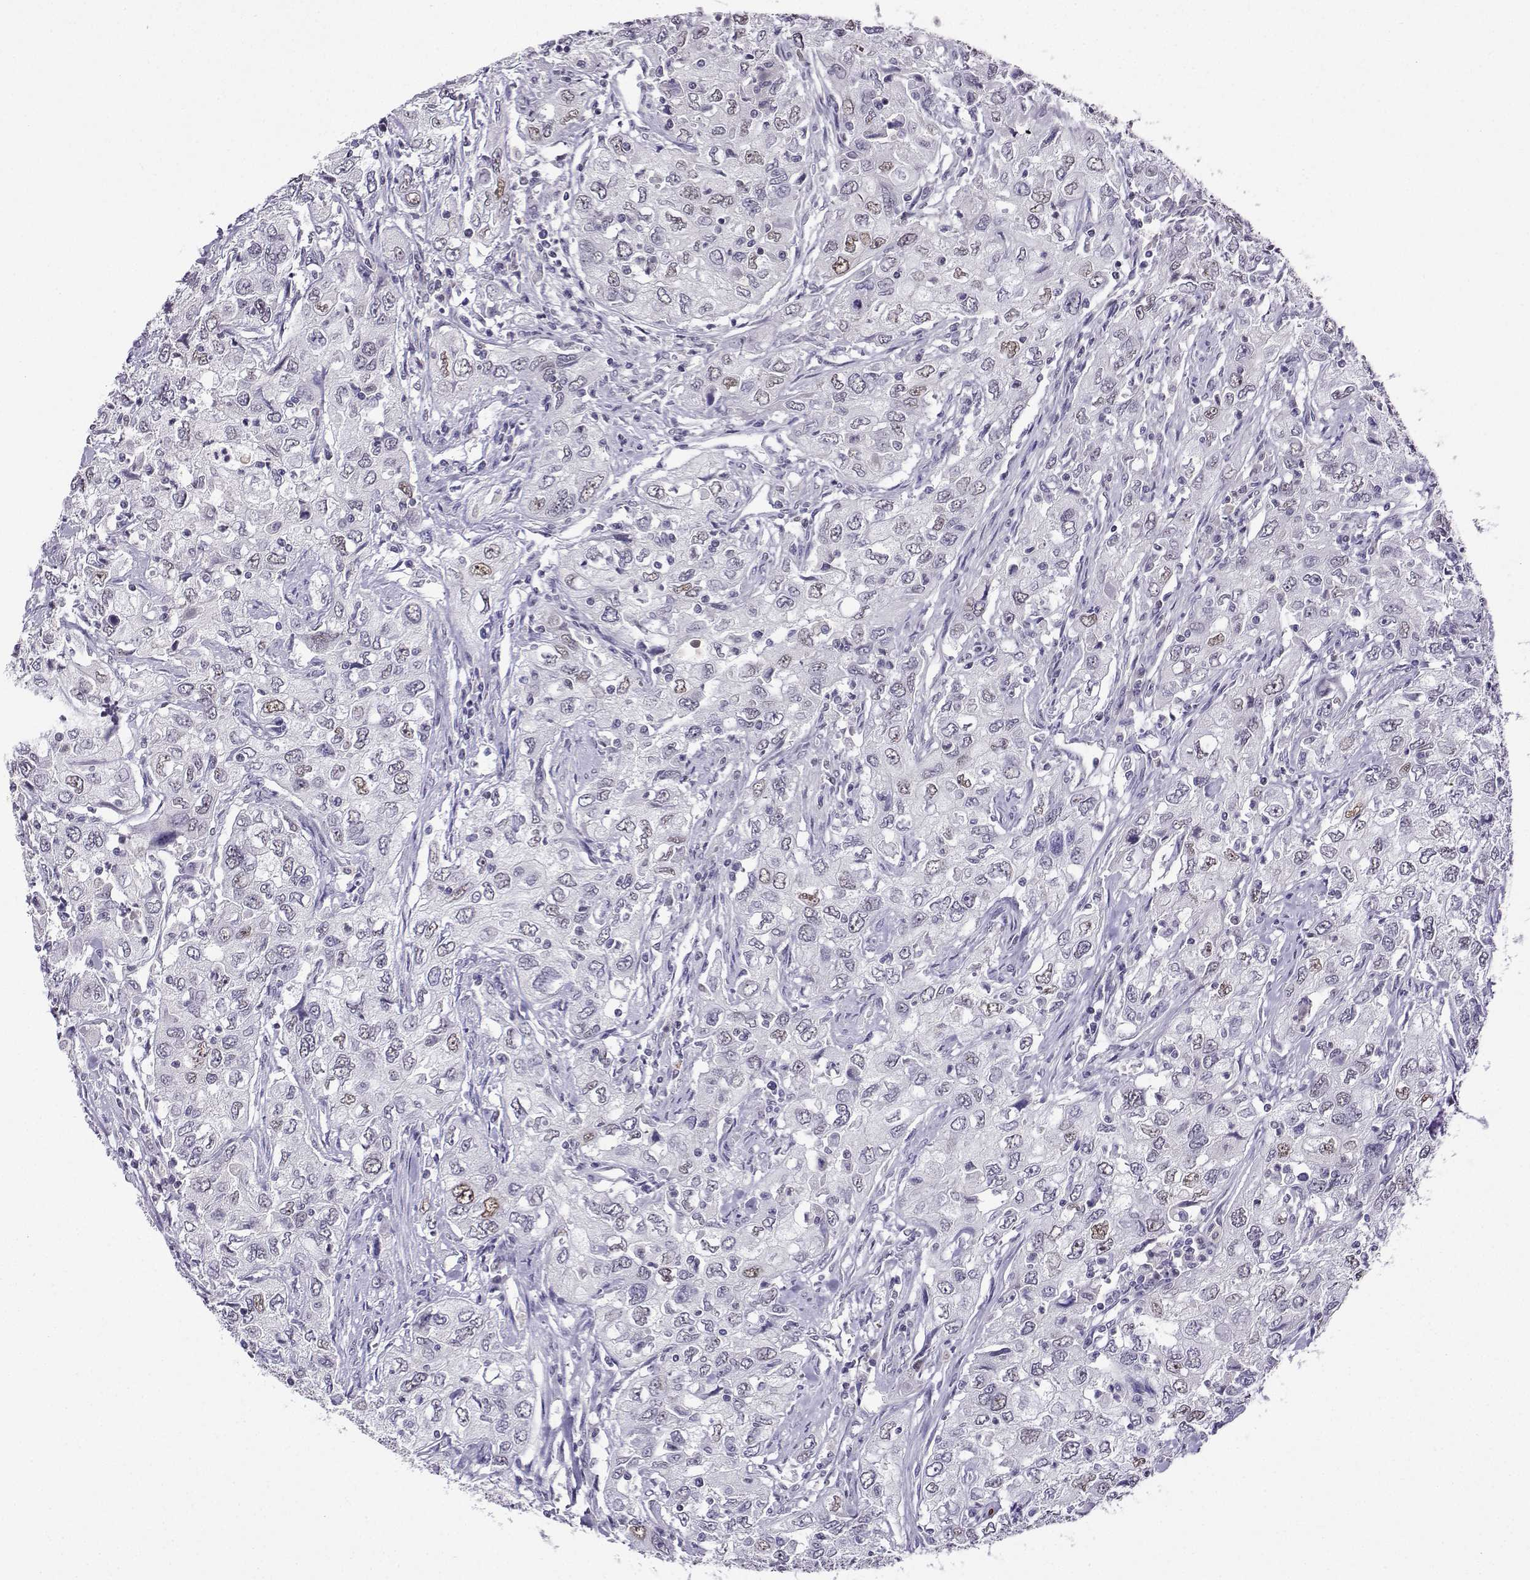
{"staining": {"intensity": "weak", "quantity": "<25%", "location": "nuclear"}, "tissue": "urothelial cancer", "cell_type": "Tumor cells", "image_type": "cancer", "snomed": [{"axis": "morphology", "description": "Urothelial carcinoma, High grade"}, {"axis": "topography", "description": "Urinary bladder"}], "caption": "High power microscopy image of an immunohistochemistry (IHC) histopathology image of urothelial carcinoma (high-grade), revealing no significant expression in tumor cells. The staining is performed using DAB (3,3'-diaminobenzidine) brown chromogen with nuclei counter-stained in using hematoxylin.", "gene": "LRFN2", "patient": {"sex": "male", "age": 76}}